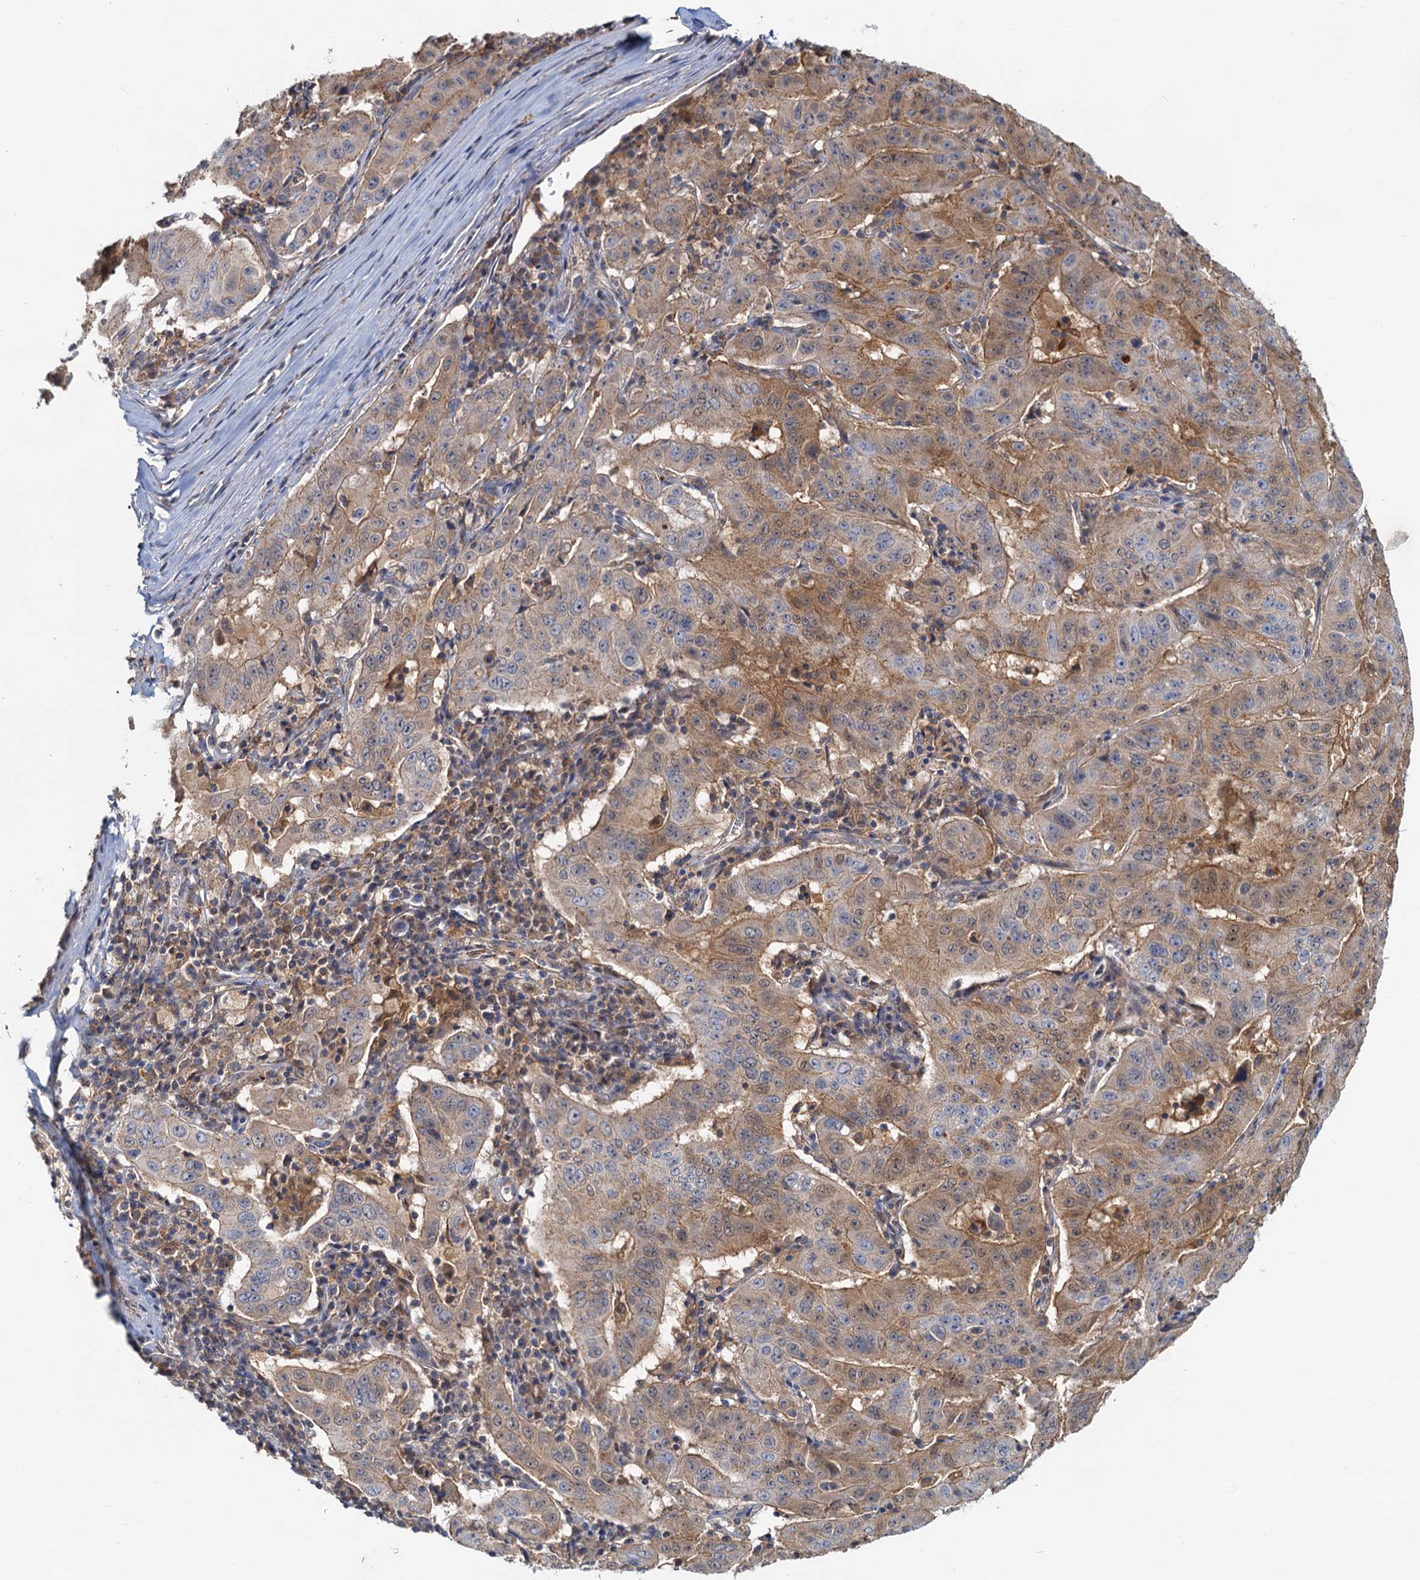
{"staining": {"intensity": "moderate", "quantity": "25%-75%", "location": "cytoplasmic/membranous"}, "tissue": "pancreatic cancer", "cell_type": "Tumor cells", "image_type": "cancer", "snomed": [{"axis": "morphology", "description": "Adenocarcinoma, NOS"}, {"axis": "topography", "description": "Pancreas"}], "caption": "Protein expression analysis of human adenocarcinoma (pancreatic) reveals moderate cytoplasmic/membranous expression in about 25%-75% of tumor cells. The protein is stained brown, and the nuclei are stained in blue (DAB (3,3'-diaminobenzidine) IHC with brightfield microscopy, high magnification).", "gene": "TOLLIP", "patient": {"sex": "male", "age": 63}}